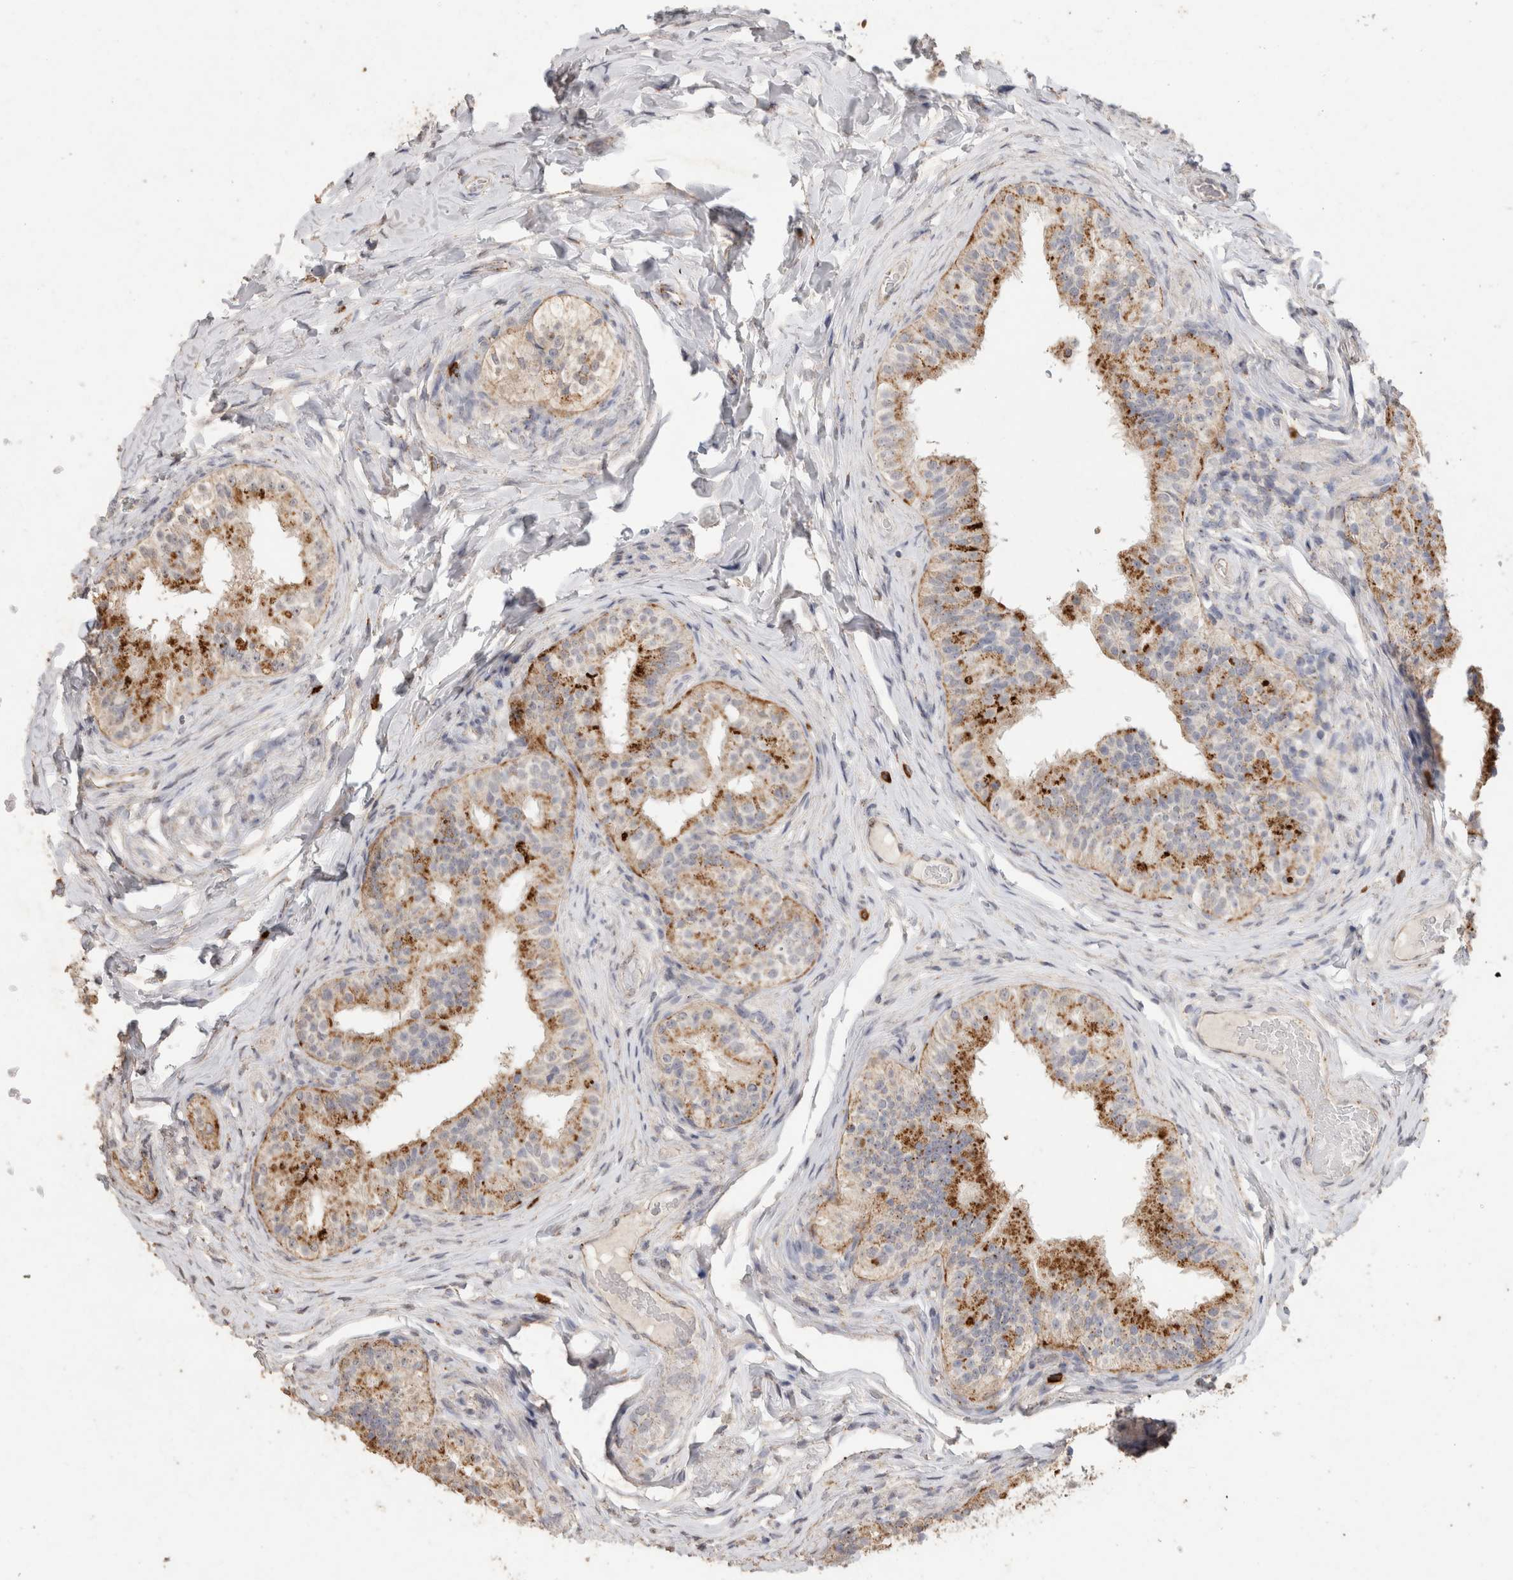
{"staining": {"intensity": "moderate", "quantity": "25%-75%", "location": "cytoplasmic/membranous"}, "tissue": "epididymis", "cell_type": "Glandular cells", "image_type": "normal", "snomed": [{"axis": "morphology", "description": "Normal tissue, NOS"}, {"axis": "topography", "description": "Epididymis"}], "caption": "There is medium levels of moderate cytoplasmic/membranous expression in glandular cells of unremarkable epididymis, as demonstrated by immunohistochemical staining (brown color).", "gene": "ARSA", "patient": {"sex": "male", "age": 49}}